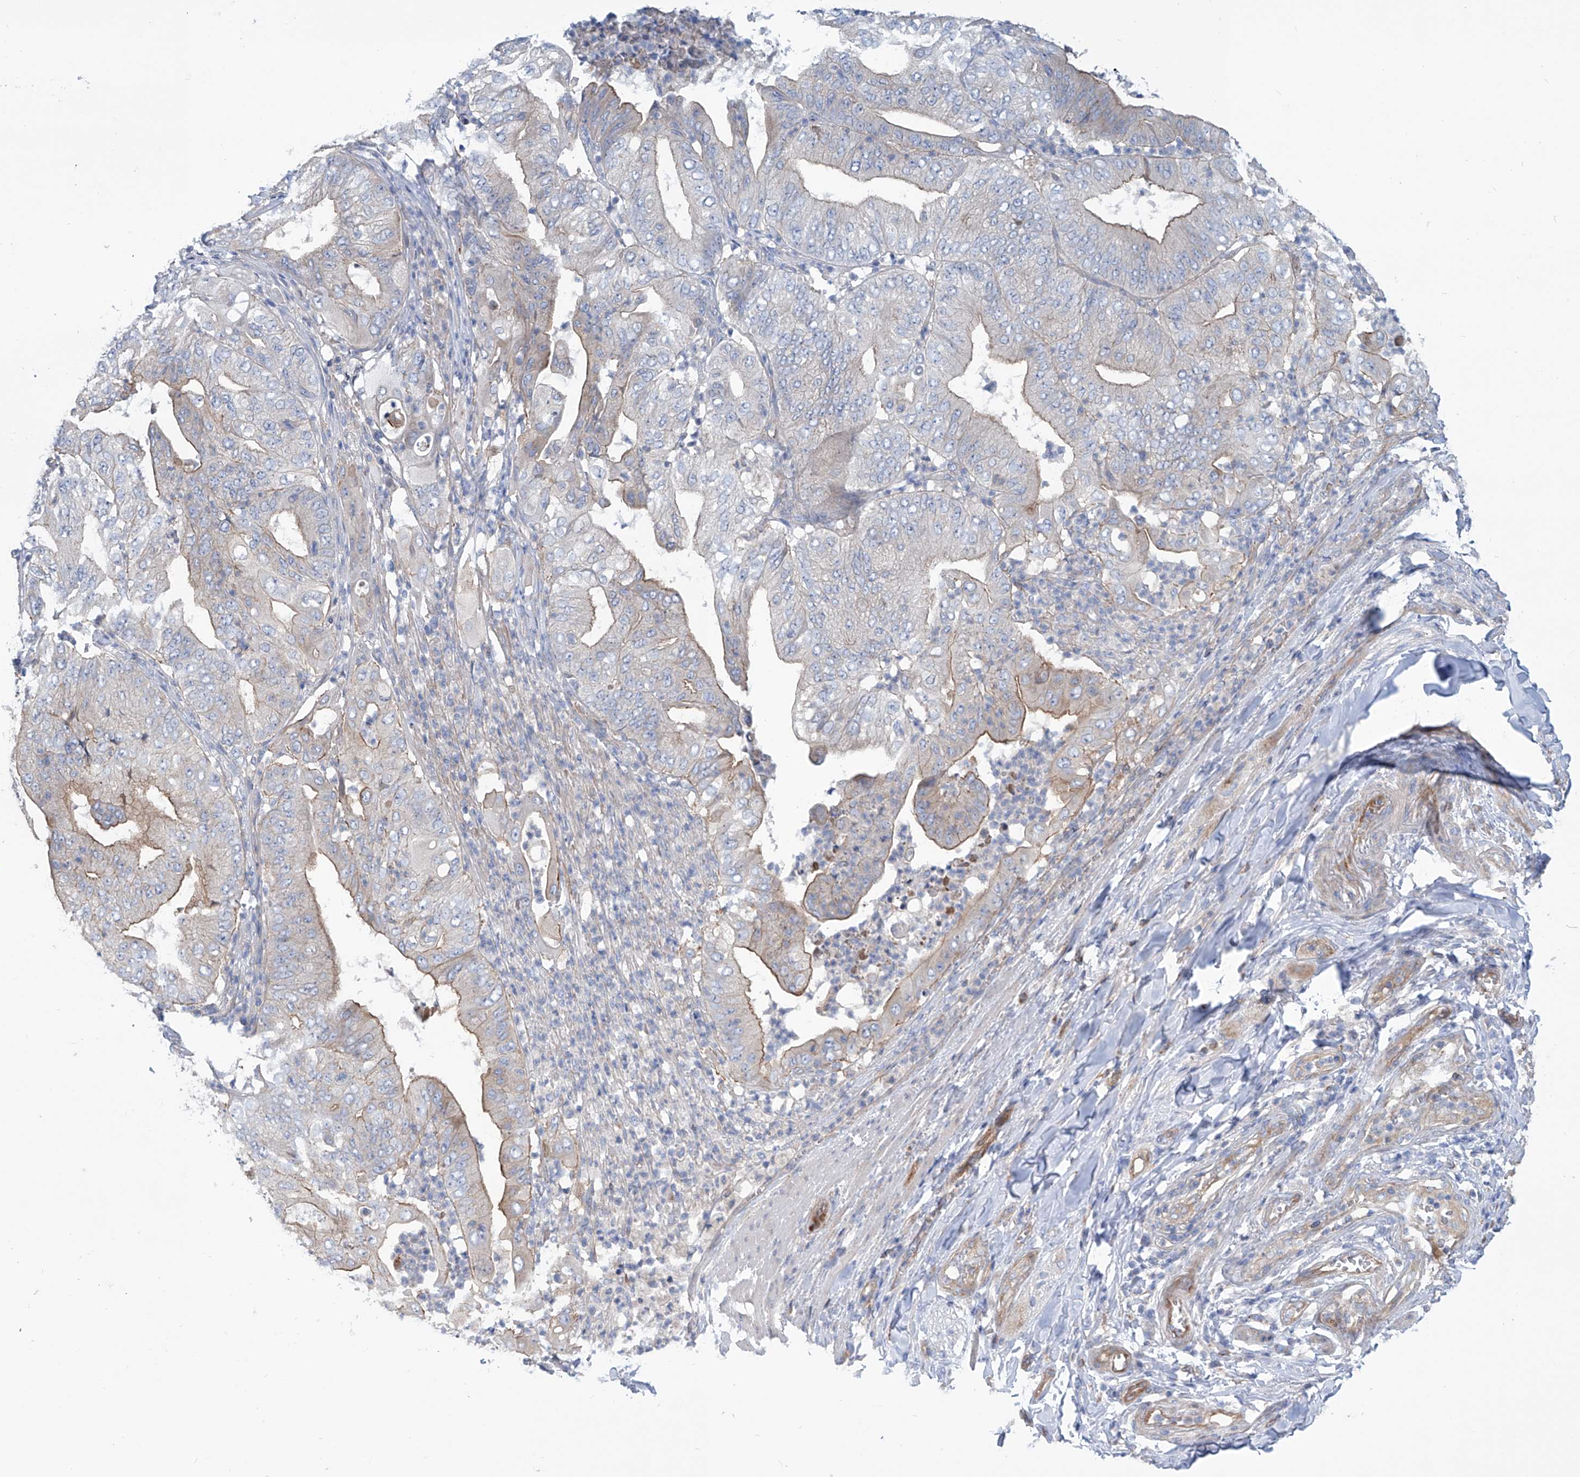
{"staining": {"intensity": "moderate", "quantity": "25%-75%", "location": "cytoplasmic/membranous"}, "tissue": "pancreatic cancer", "cell_type": "Tumor cells", "image_type": "cancer", "snomed": [{"axis": "morphology", "description": "Adenocarcinoma, NOS"}, {"axis": "topography", "description": "Pancreas"}], "caption": "Moderate cytoplasmic/membranous staining is identified in about 25%-75% of tumor cells in pancreatic adenocarcinoma. (DAB = brown stain, brightfield microscopy at high magnification).", "gene": "TMEM209", "patient": {"sex": "female", "age": 77}}